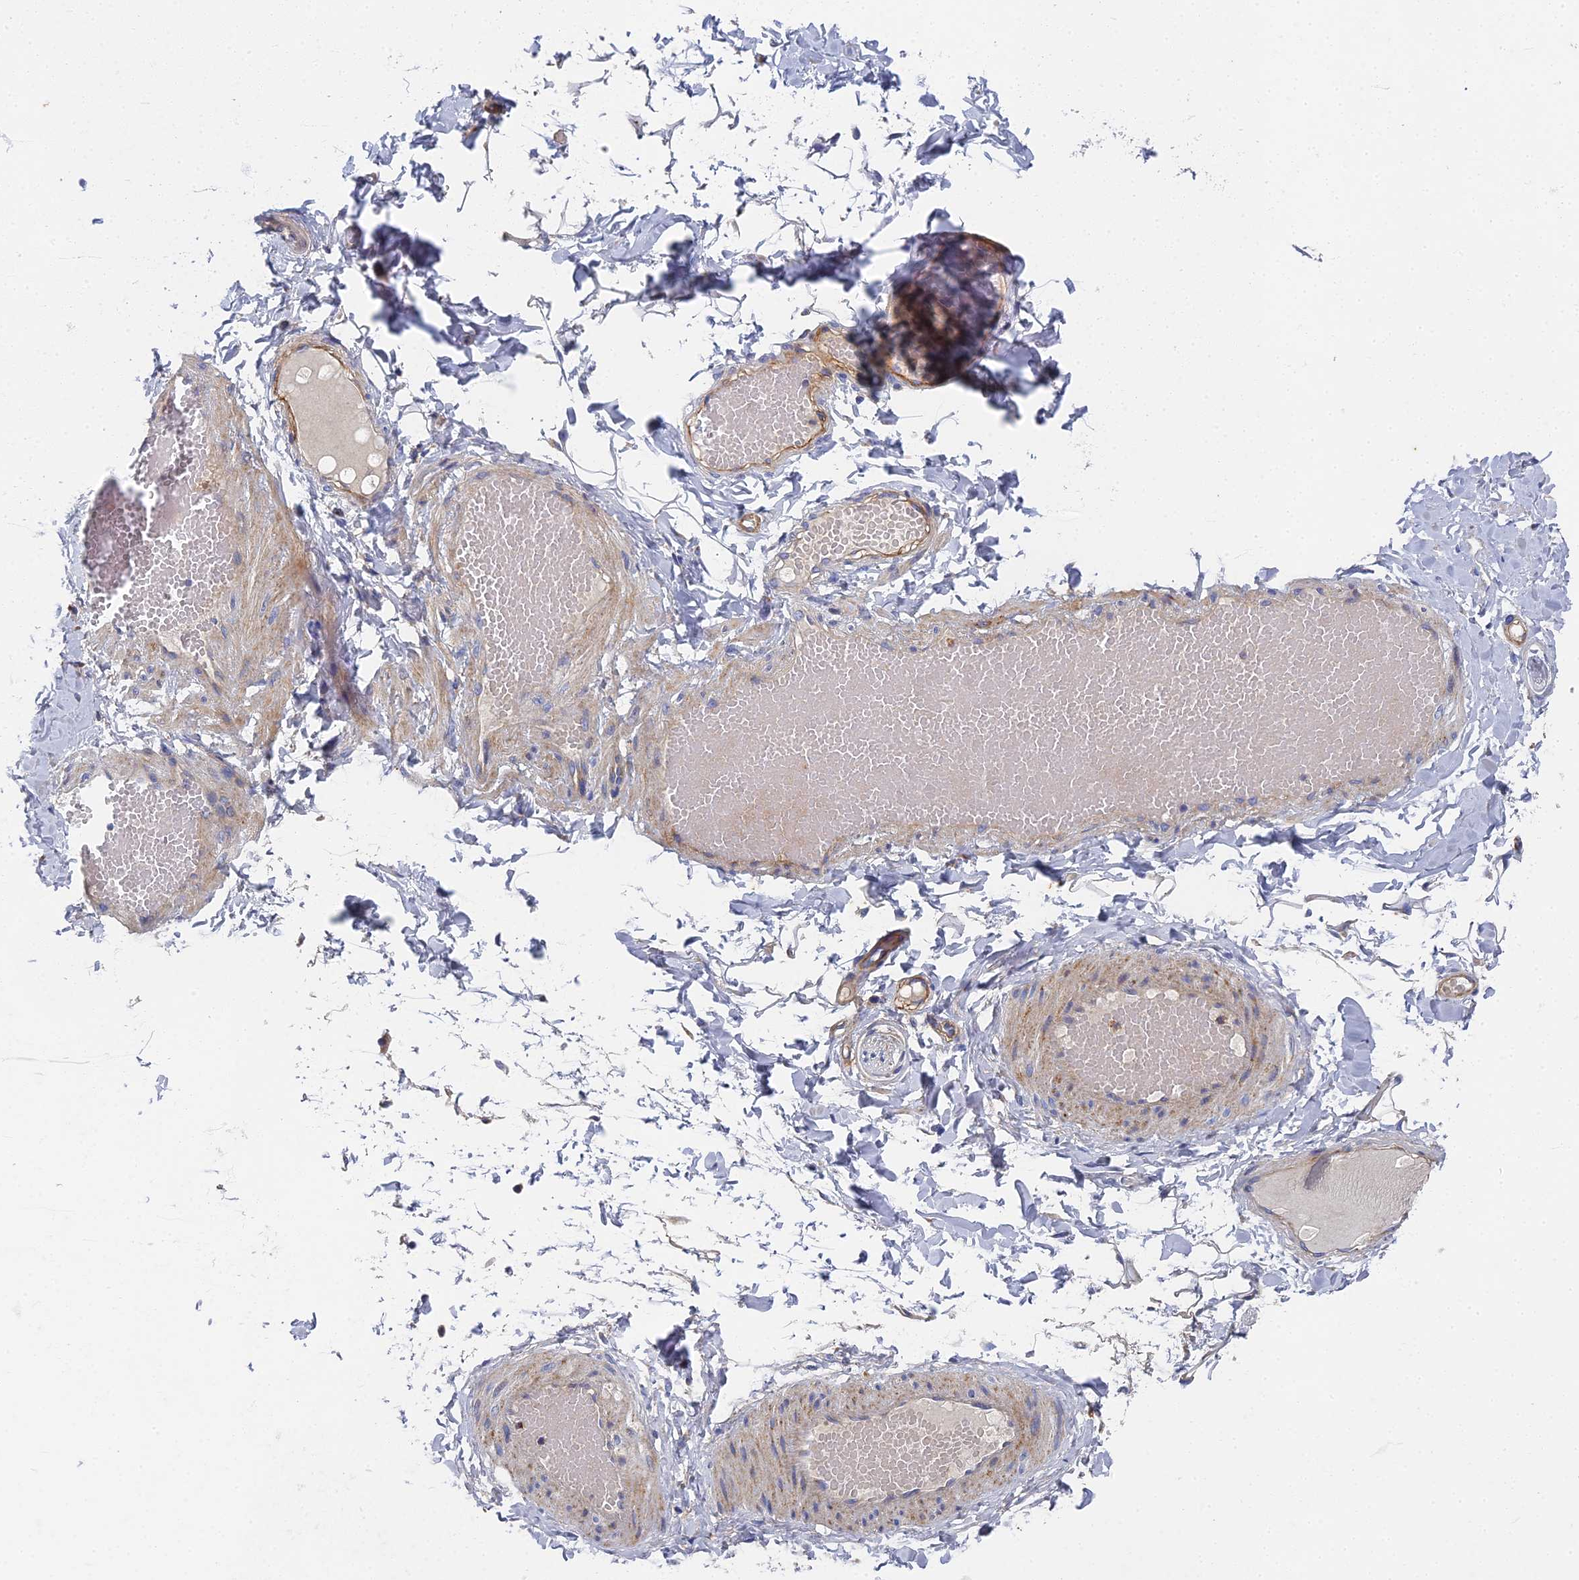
{"staining": {"intensity": "negative", "quantity": "none", "location": "none"}, "tissue": "adipose tissue", "cell_type": "Adipocytes", "image_type": "normal", "snomed": [{"axis": "morphology", "description": "Normal tissue, NOS"}, {"axis": "topography", "description": "Adipose tissue"}, {"axis": "topography", "description": "Vascular tissue"}, {"axis": "topography", "description": "Peripheral nerve tissue"}], "caption": "A micrograph of adipose tissue stained for a protein reveals no brown staining in adipocytes. (DAB immunohistochemistry (IHC), high magnification).", "gene": "RNASEK", "patient": {"sex": "male", "age": 25}}